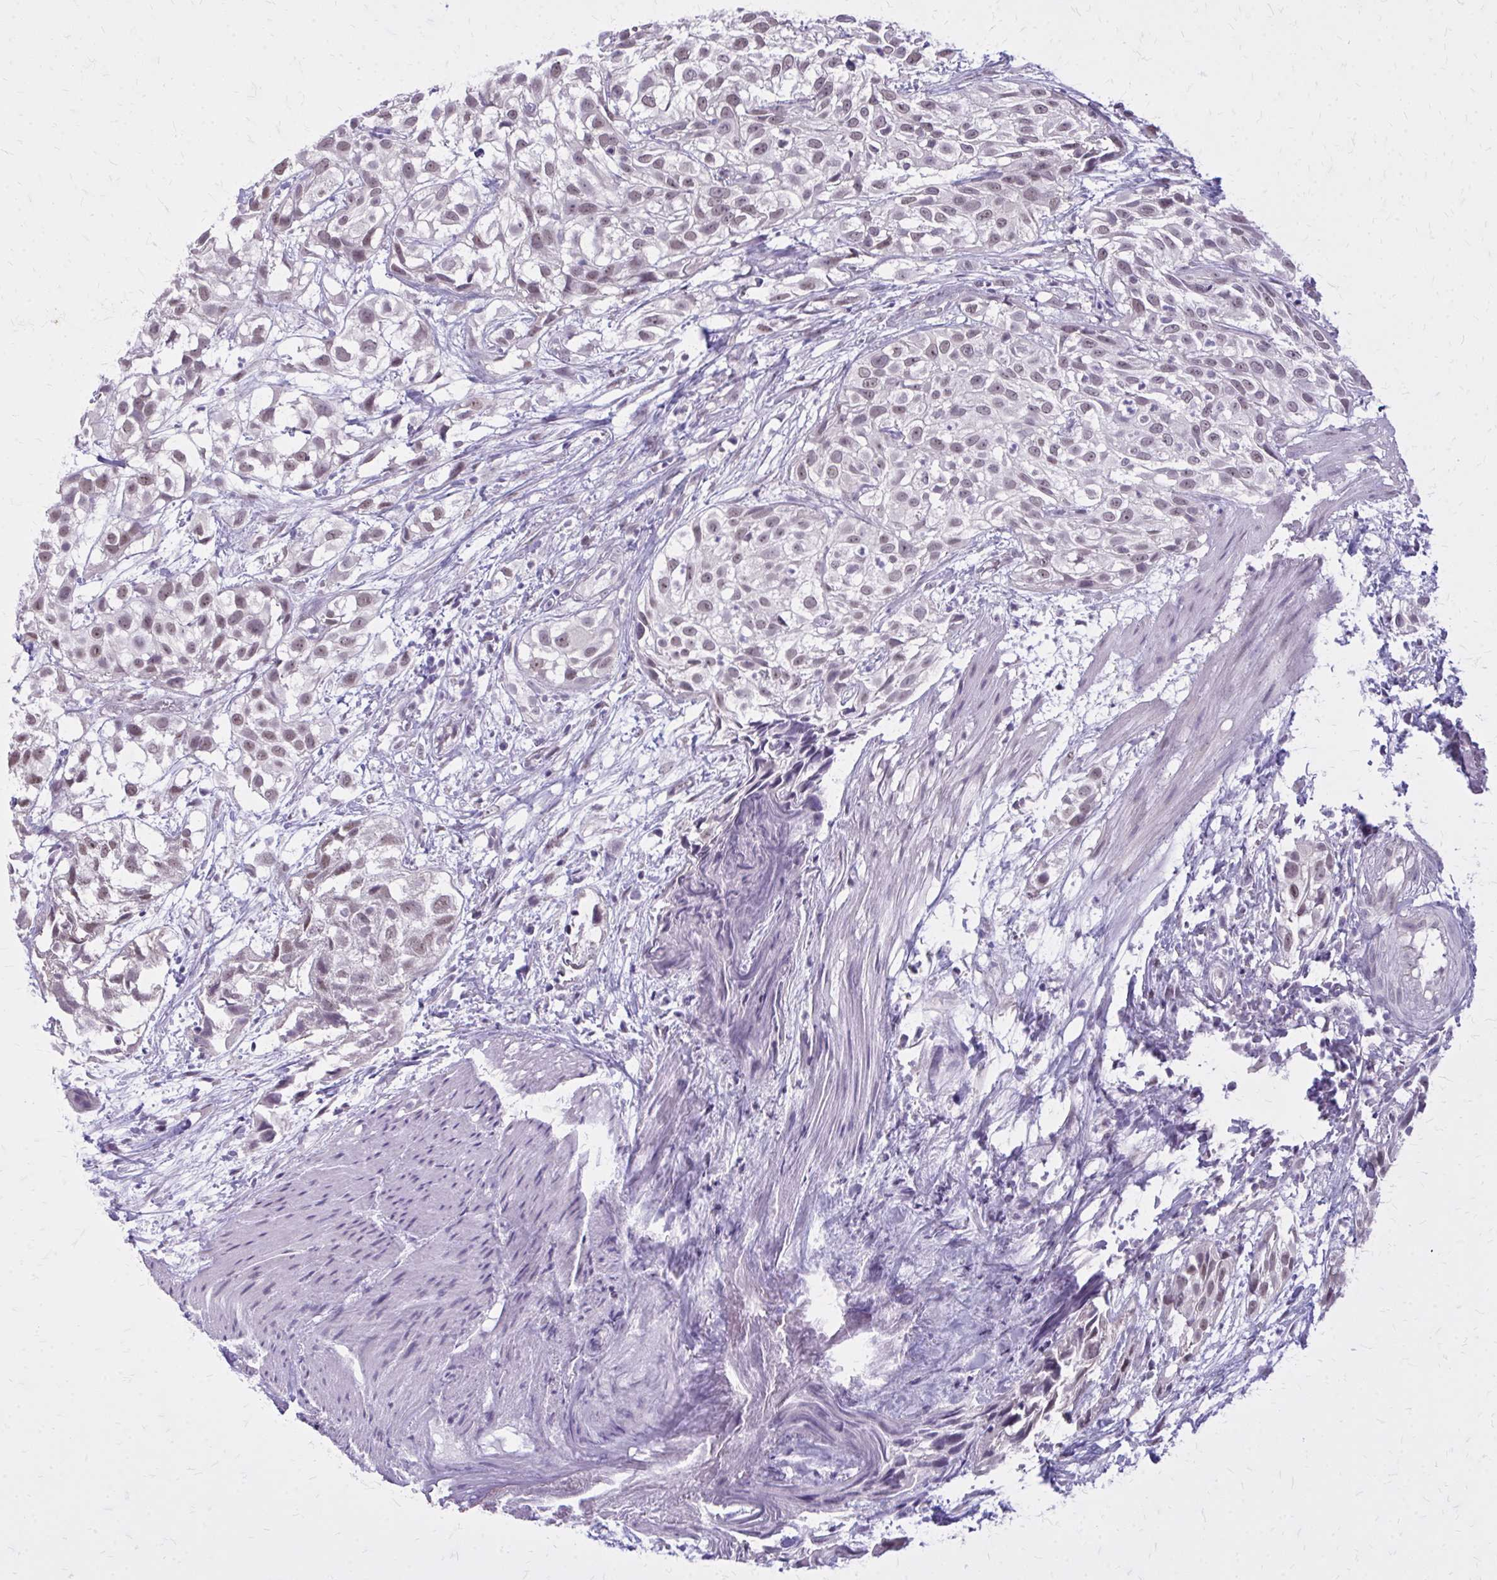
{"staining": {"intensity": "negative", "quantity": "none", "location": "none"}, "tissue": "urothelial cancer", "cell_type": "Tumor cells", "image_type": "cancer", "snomed": [{"axis": "morphology", "description": "Urothelial carcinoma, High grade"}, {"axis": "topography", "description": "Urinary bladder"}], "caption": "Micrograph shows no significant protein positivity in tumor cells of urothelial cancer.", "gene": "PLCB1", "patient": {"sex": "male", "age": 56}}